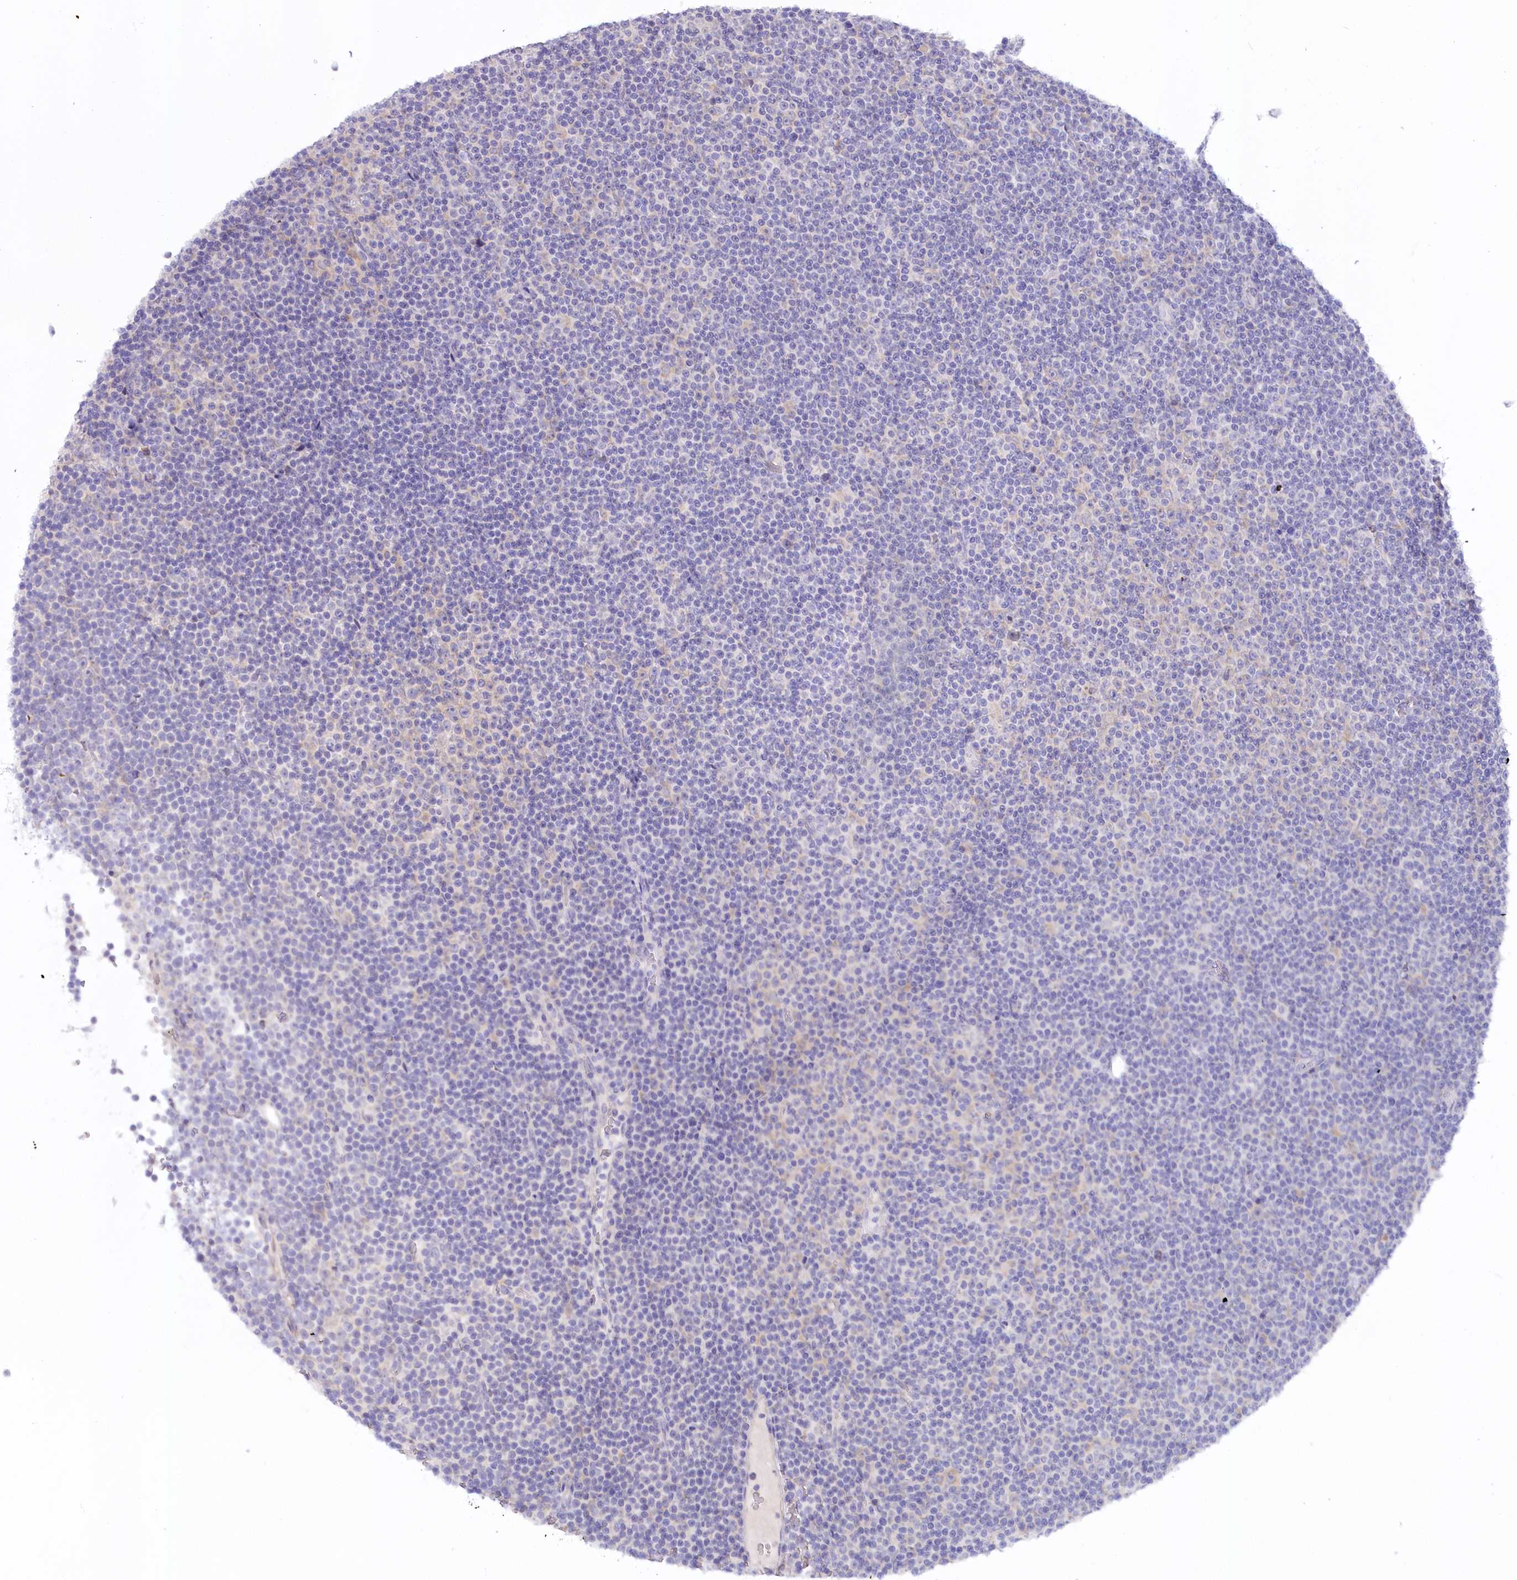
{"staining": {"intensity": "negative", "quantity": "none", "location": "none"}, "tissue": "lymphoma", "cell_type": "Tumor cells", "image_type": "cancer", "snomed": [{"axis": "morphology", "description": "Malignant lymphoma, non-Hodgkin's type, Low grade"}, {"axis": "topography", "description": "Lymph node"}], "caption": "Protein analysis of lymphoma displays no significant staining in tumor cells.", "gene": "MYOZ1", "patient": {"sex": "female", "age": 67}}